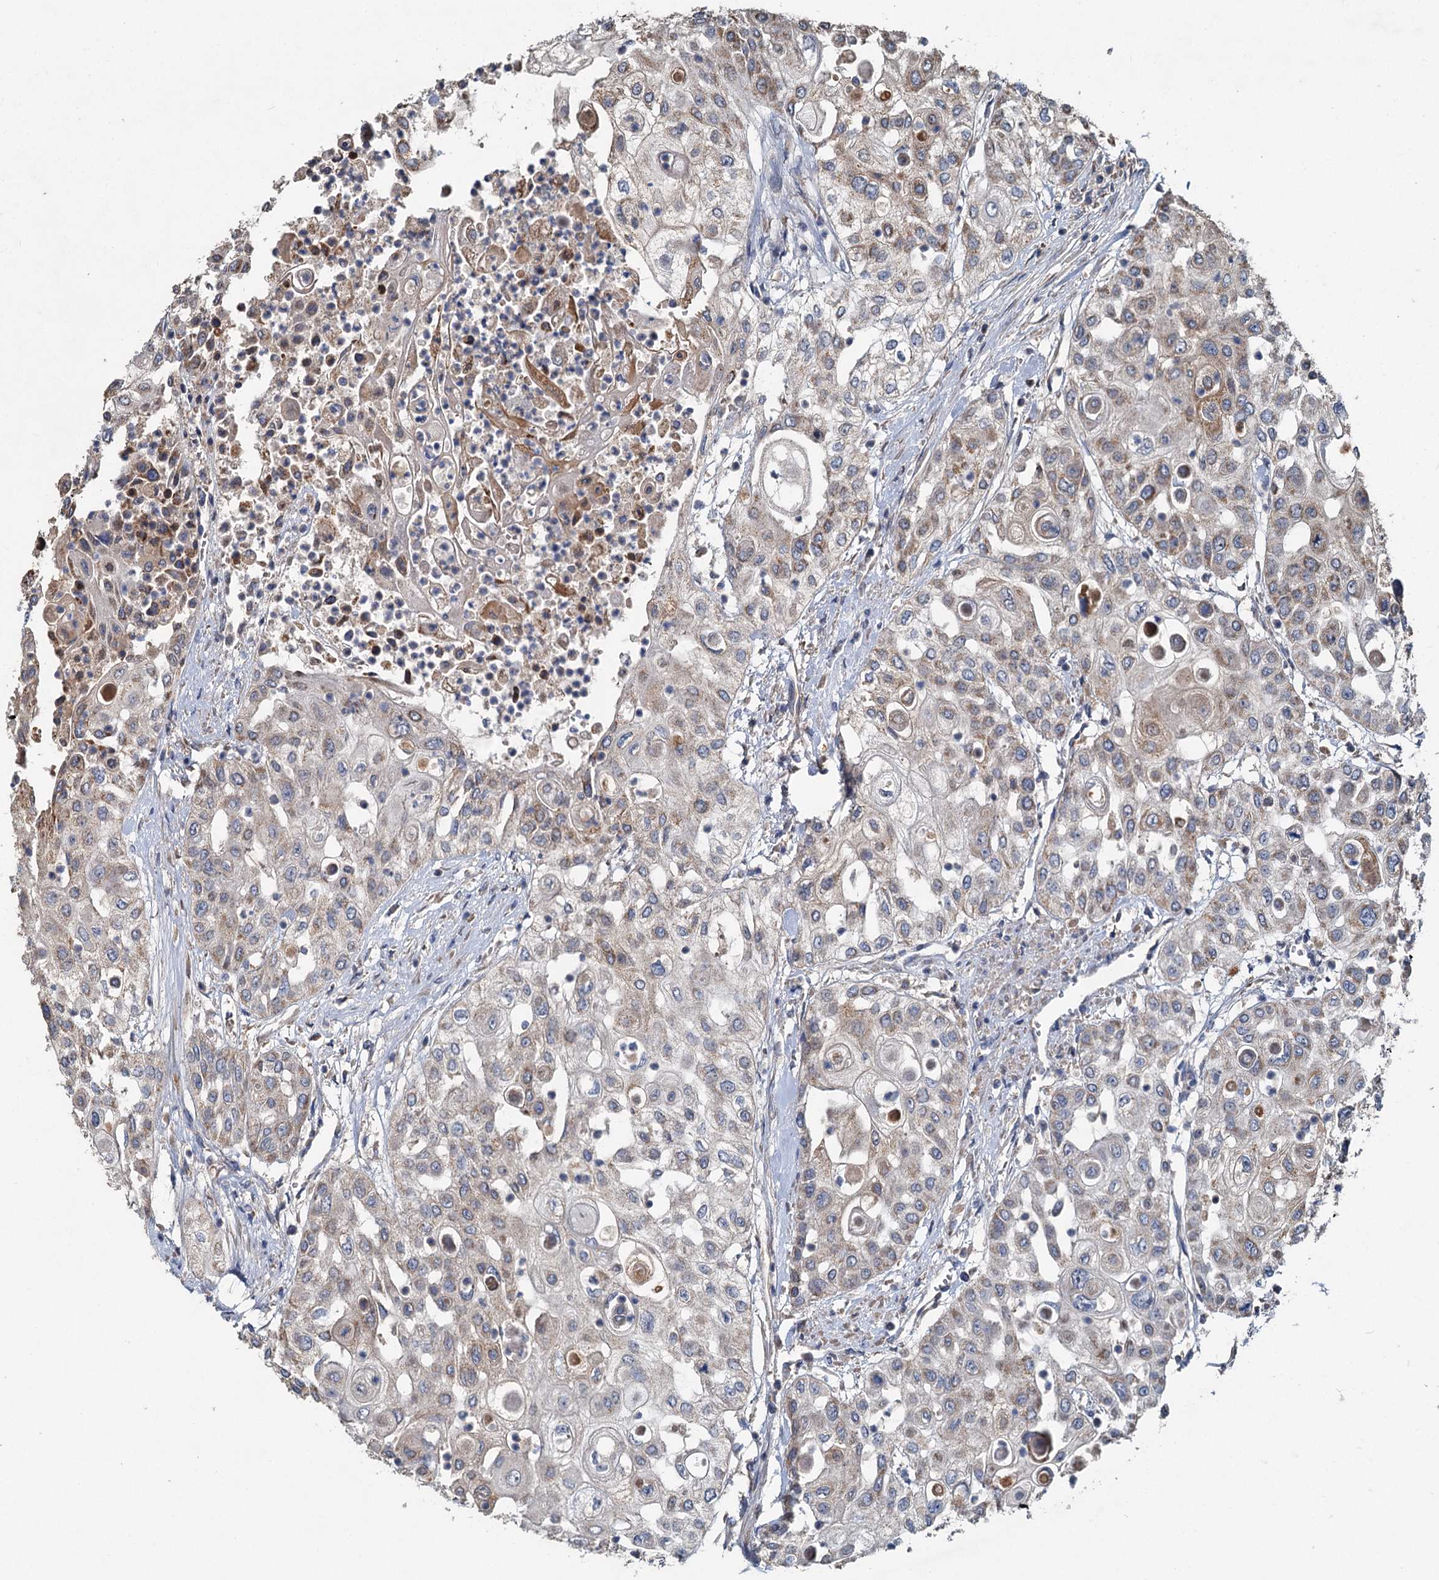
{"staining": {"intensity": "weak", "quantity": "25%-75%", "location": "cytoplasmic/membranous"}, "tissue": "urothelial cancer", "cell_type": "Tumor cells", "image_type": "cancer", "snomed": [{"axis": "morphology", "description": "Urothelial carcinoma, High grade"}, {"axis": "topography", "description": "Urinary bladder"}], "caption": "Weak cytoplasmic/membranous staining for a protein is appreciated in approximately 25%-75% of tumor cells of high-grade urothelial carcinoma using immunohistochemistry.", "gene": "OTUB1", "patient": {"sex": "female", "age": 79}}